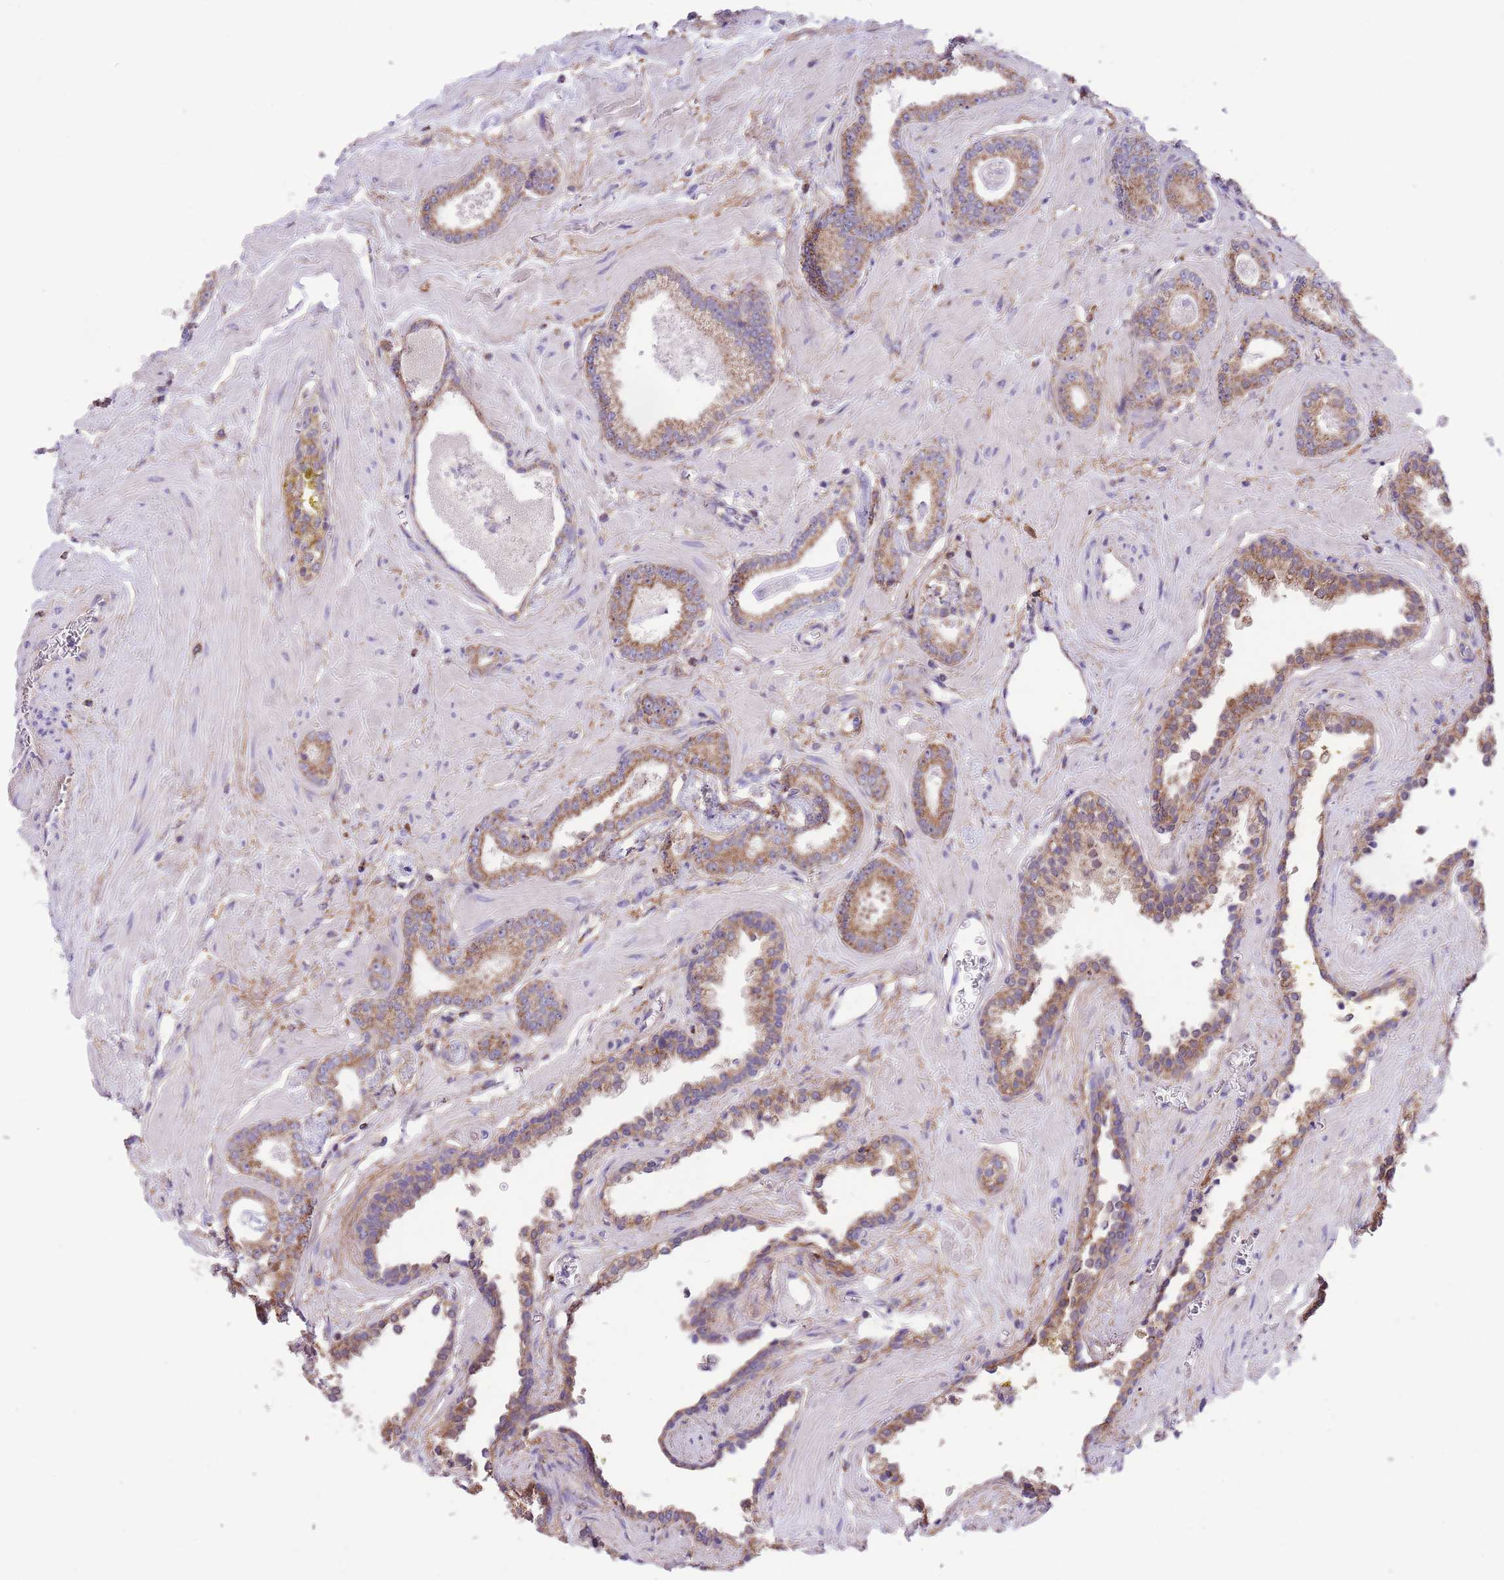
{"staining": {"intensity": "moderate", "quantity": ">75%", "location": "cytoplasmic/membranous"}, "tissue": "prostate cancer", "cell_type": "Tumor cells", "image_type": "cancer", "snomed": [{"axis": "morphology", "description": "Adenocarcinoma, Low grade"}, {"axis": "topography", "description": "Prostate"}], "caption": "Protein expression analysis of human prostate adenocarcinoma (low-grade) reveals moderate cytoplasmic/membranous expression in approximately >75% of tumor cells.", "gene": "ST3GAL3", "patient": {"sex": "male", "age": 60}}